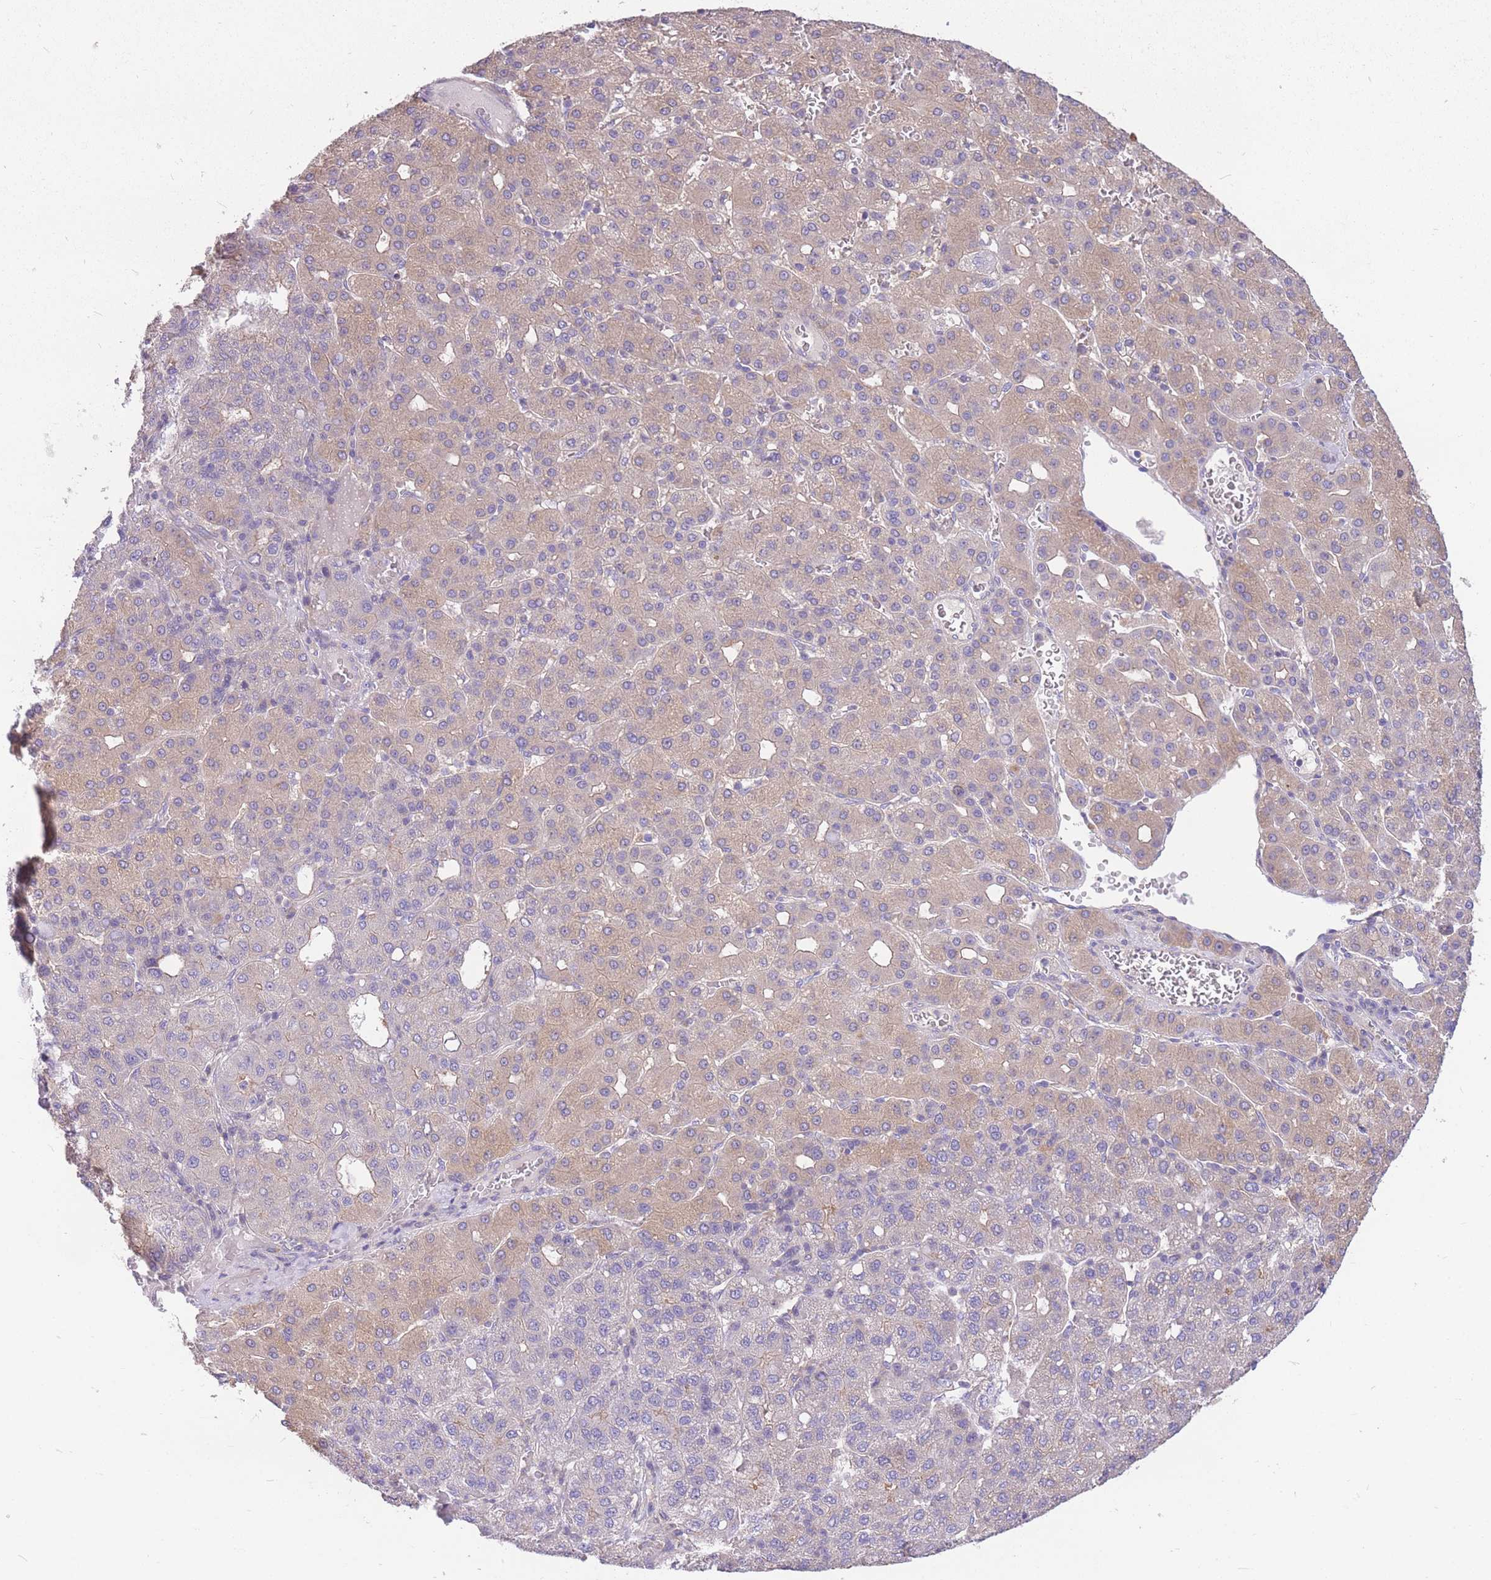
{"staining": {"intensity": "weak", "quantity": "25%-75%", "location": "cytoplasmic/membranous"}, "tissue": "liver cancer", "cell_type": "Tumor cells", "image_type": "cancer", "snomed": [{"axis": "morphology", "description": "Carcinoma, Hepatocellular, NOS"}, {"axis": "topography", "description": "Liver"}], "caption": "IHC micrograph of neoplastic tissue: human liver cancer (hepatocellular carcinoma) stained using IHC demonstrates low levels of weak protein expression localized specifically in the cytoplasmic/membranous of tumor cells, appearing as a cytoplasmic/membranous brown color.", "gene": "OR5T1", "patient": {"sex": "male", "age": 65}}